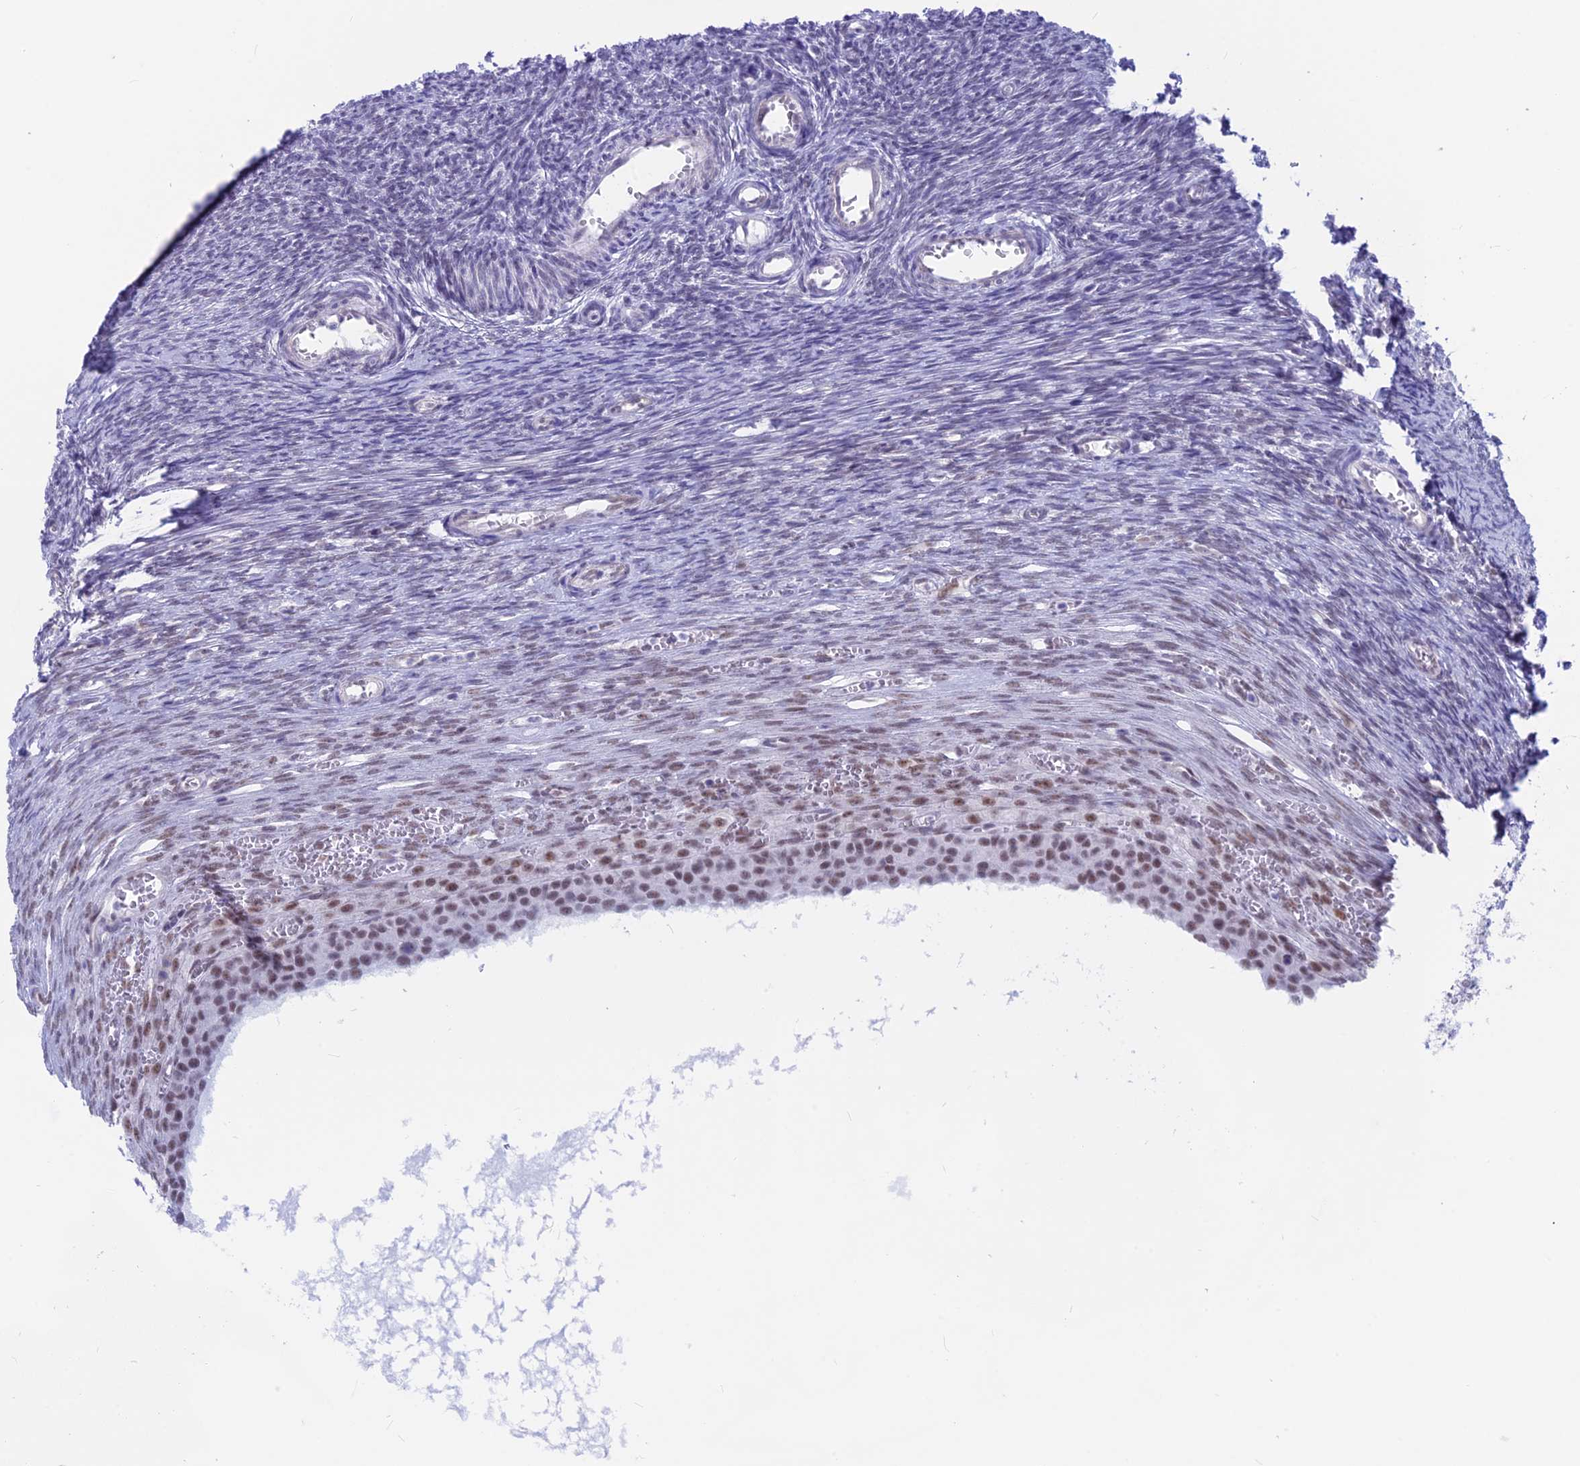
{"staining": {"intensity": "weak", "quantity": ">75%", "location": "nuclear"}, "tissue": "ovary", "cell_type": "Follicle cells", "image_type": "normal", "snomed": [{"axis": "morphology", "description": "Normal tissue, NOS"}, {"axis": "topography", "description": "Ovary"}], "caption": "Ovary stained with DAB immunohistochemistry reveals low levels of weak nuclear positivity in about >75% of follicle cells.", "gene": "SRSF5", "patient": {"sex": "female", "age": 44}}